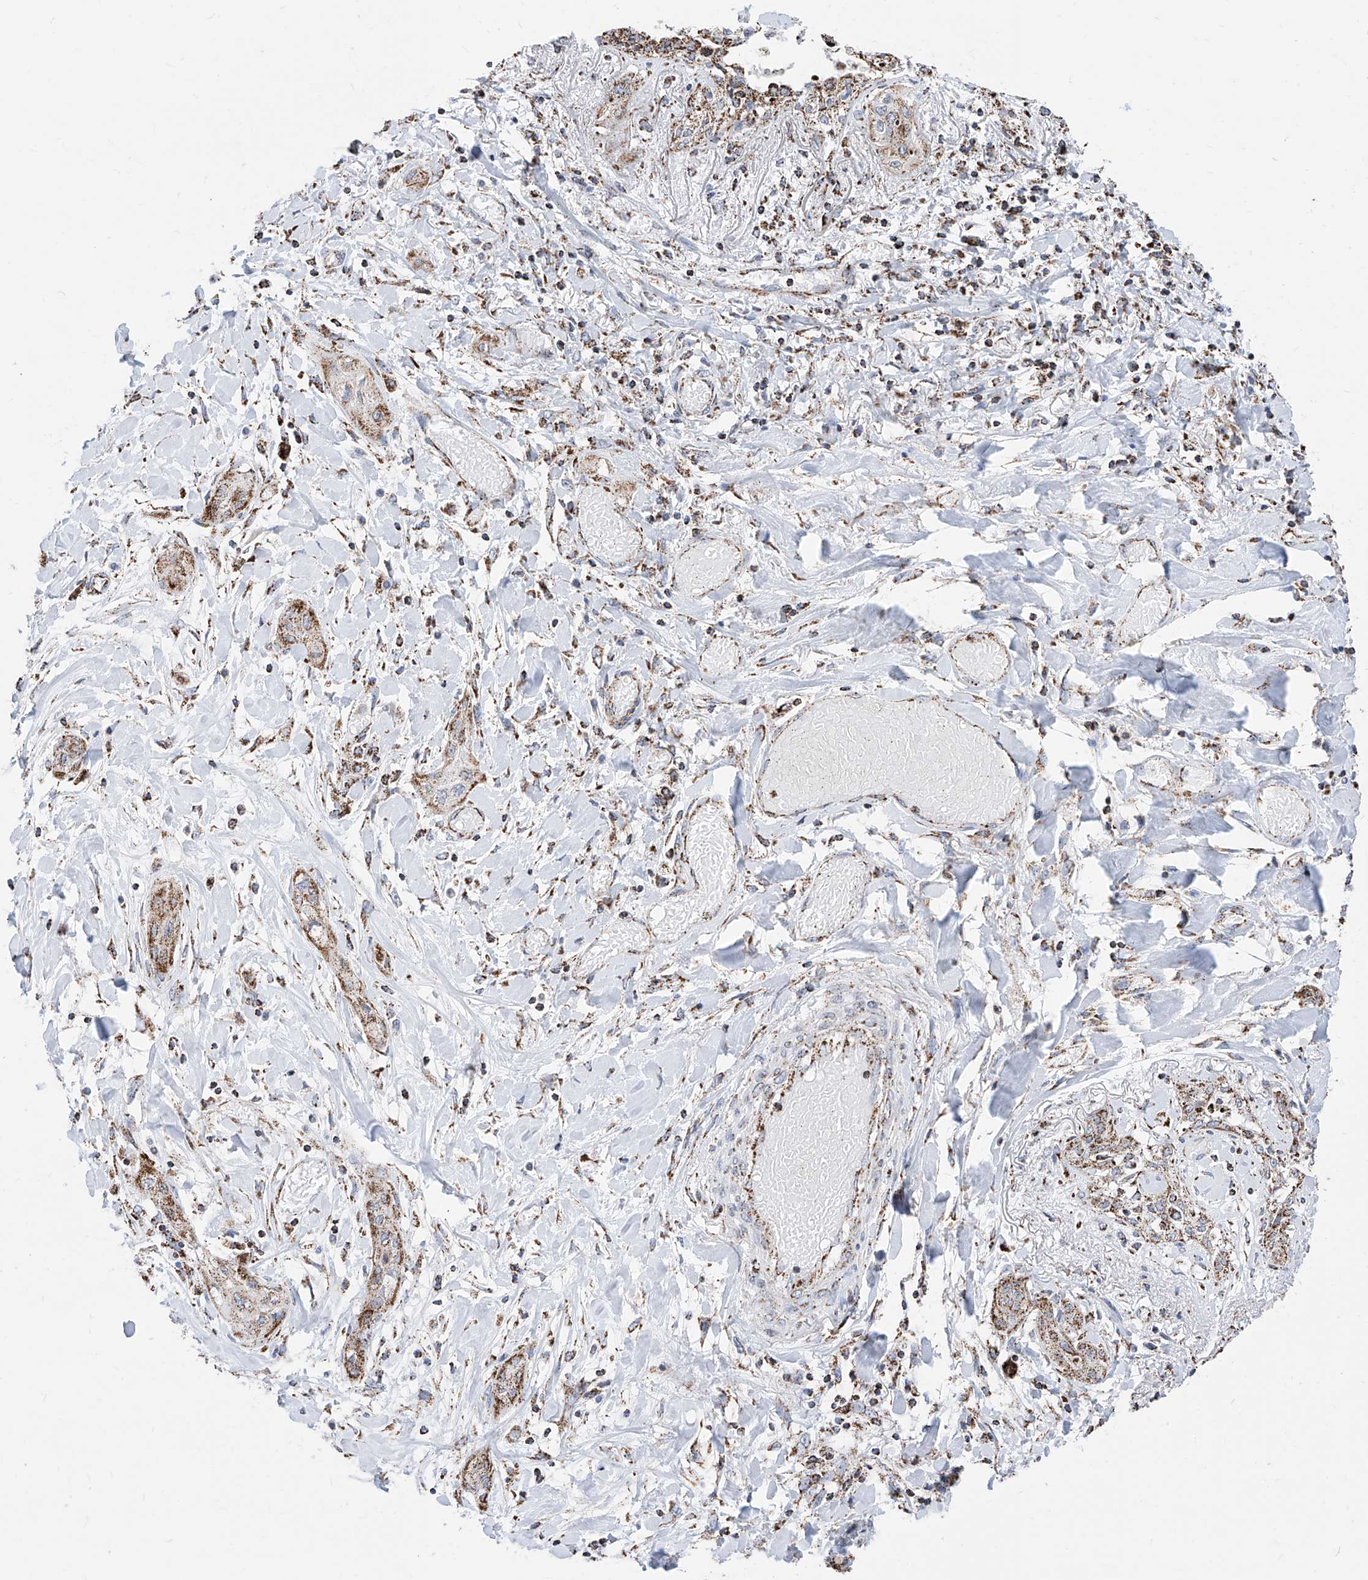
{"staining": {"intensity": "moderate", "quantity": ">75%", "location": "cytoplasmic/membranous"}, "tissue": "lung cancer", "cell_type": "Tumor cells", "image_type": "cancer", "snomed": [{"axis": "morphology", "description": "Squamous cell carcinoma, NOS"}, {"axis": "topography", "description": "Lung"}], "caption": "Protein staining exhibits moderate cytoplasmic/membranous staining in about >75% of tumor cells in lung squamous cell carcinoma.", "gene": "COX5B", "patient": {"sex": "female", "age": 47}}